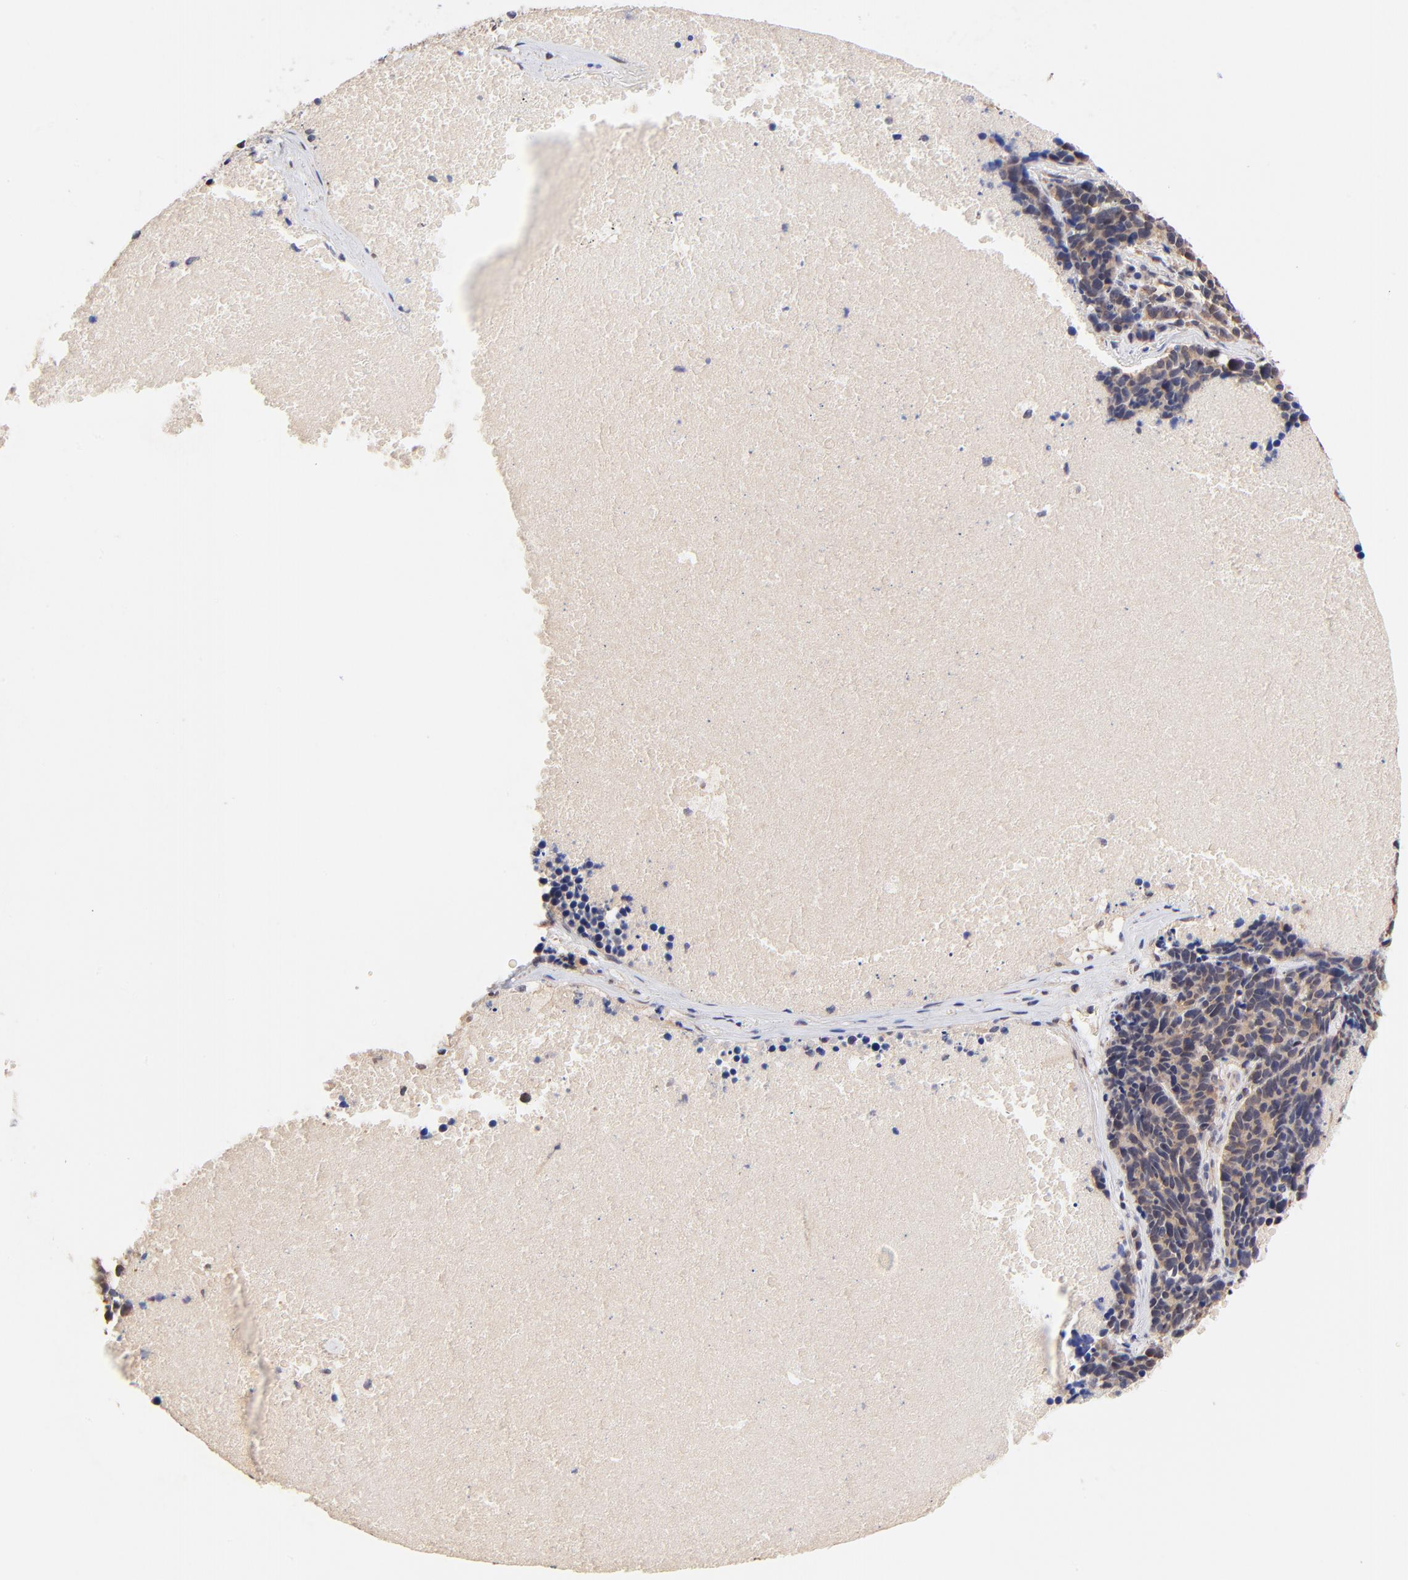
{"staining": {"intensity": "weak", "quantity": ">75%", "location": "cytoplasmic/membranous"}, "tissue": "lung cancer", "cell_type": "Tumor cells", "image_type": "cancer", "snomed": [{"axis": "morphology", "description": "Neoplasm, malignant, NOS"}, {"axis": "topography", "description": "Lung"}], "caption": "DAB immunohistochemical staining of lung cancer displays weak cytoplasmic/membranous protein positivity in about >75% of tumor cells.", "gene": "TXNL1", "patient": {"sex": "female", "age": 75}}